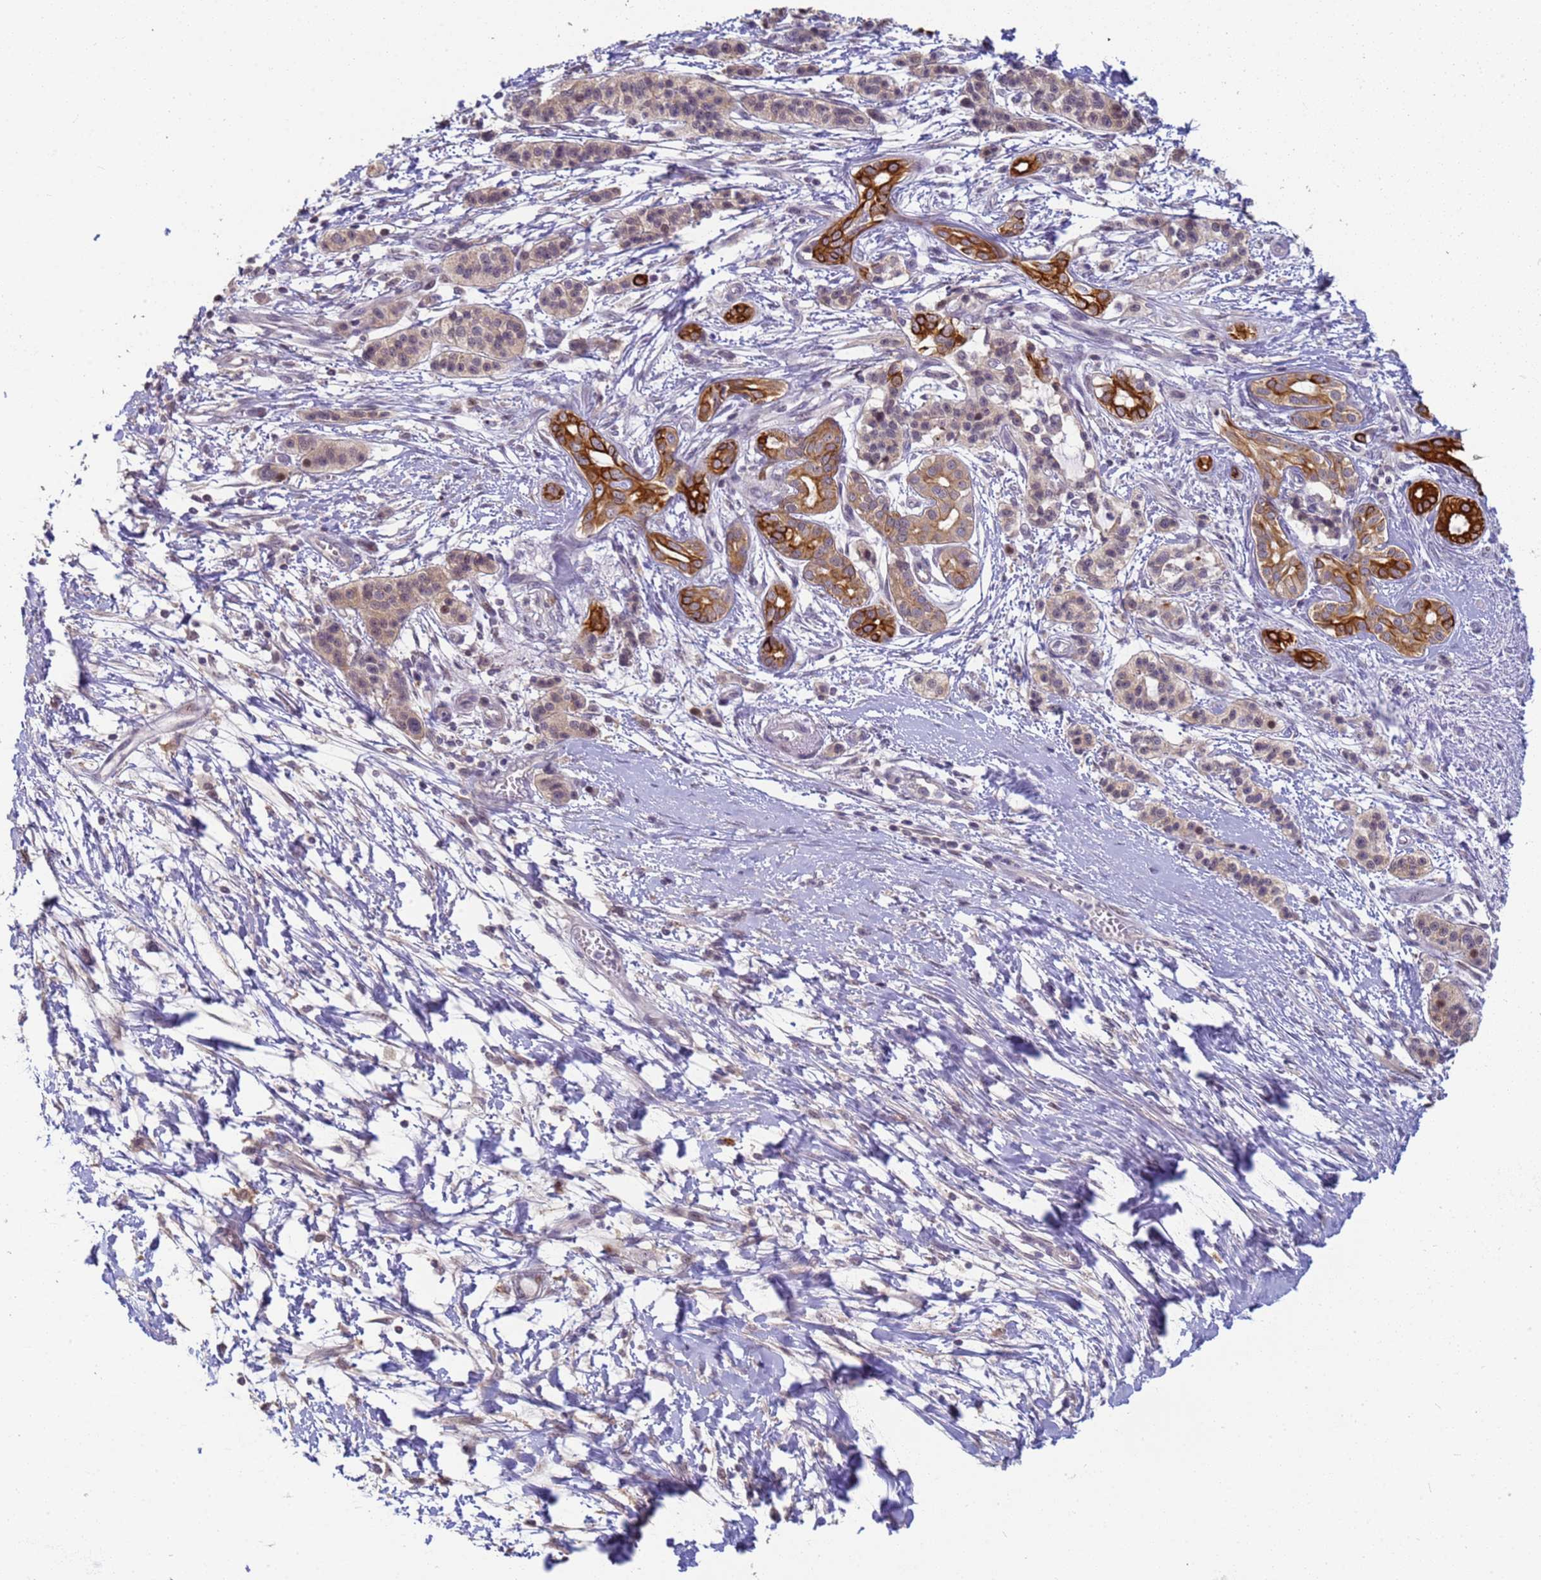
{"staining": {"intensity": "strong", "quantity": ">75%", "location": "cytoplasmic/membranous"}, "tissue": "pancreatic cancer", "cell_type": "Tumor cells", "image_type": "cancer", "snomed": [{"axis": "morphology", "description": "Adenocarcinoma, NOS"}, {"axis": "topography", "description": "Pancreas"}], "caption": "High-magnification brightfield microscopy of pancreatic cancer (adenocarcinoma) stained with DAB (3,3'-diaminobenzidine) (brown) and counterstained with hematoxylin (blue). tumor cells exhibit strong cytoplasmic/membranous positivity is seen in approximately>75% of cells.", "gene": "VWA3A", "patient": {"sex": "male", "age": 50}}